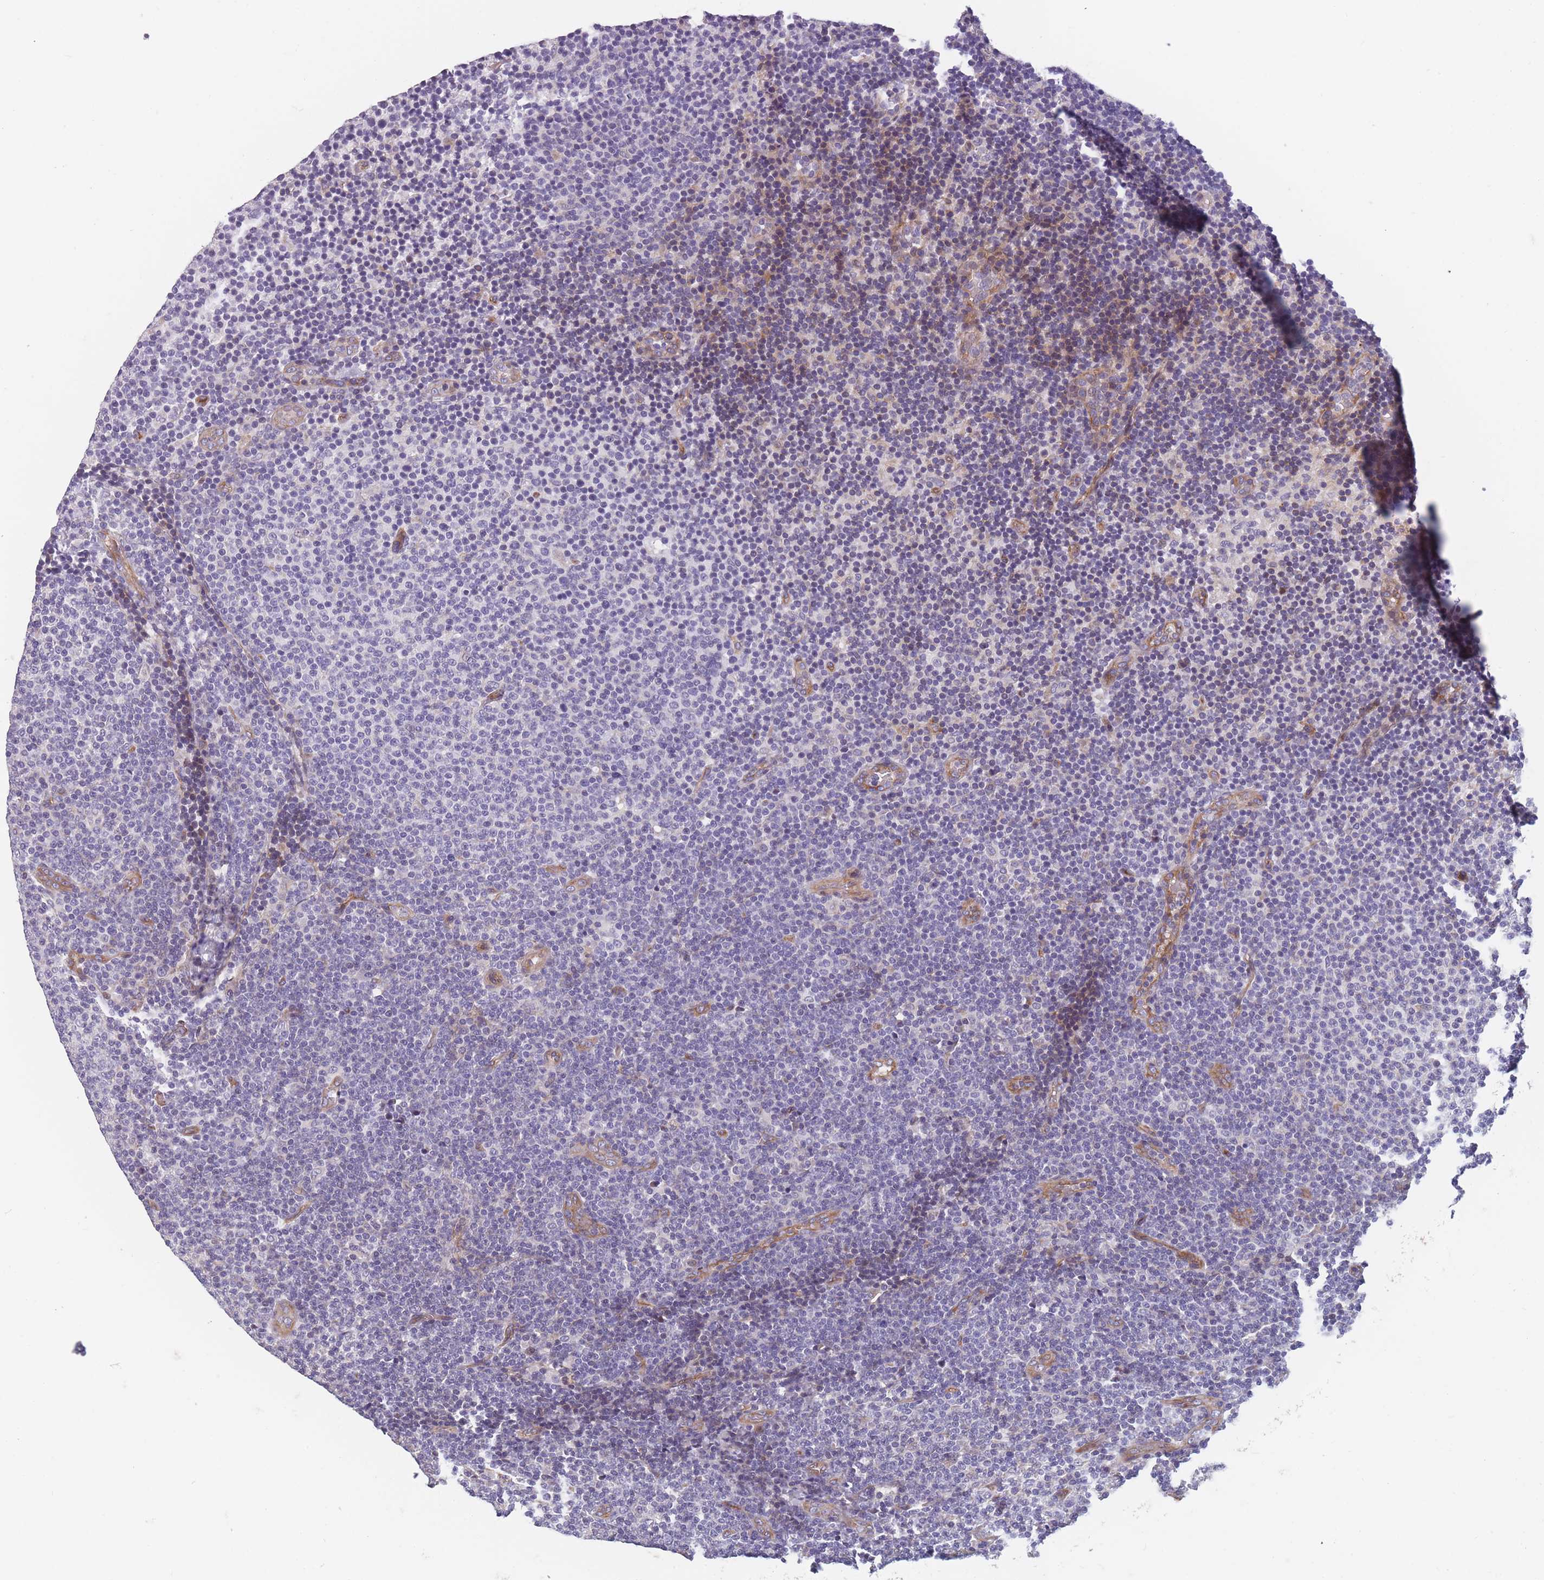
{"staining": {"intensity": "negative", "quantity": "none", "location": "none"}, "tissue": "lymphoma", "cell_type": "Tumor cells", "image_type": "cancer", "snomed": [{"axis": "morphology", "description": "Malignant lymphoma, non-Hodgkin's type, Low grade"}, {"axis": "topography", "description": "Lymph node"}], "caption": "Image shows no significant protein expression in tumor cells of lymphoma.", "gene": "FAM83F", "patient": {"sex": "male", "age": 66}}